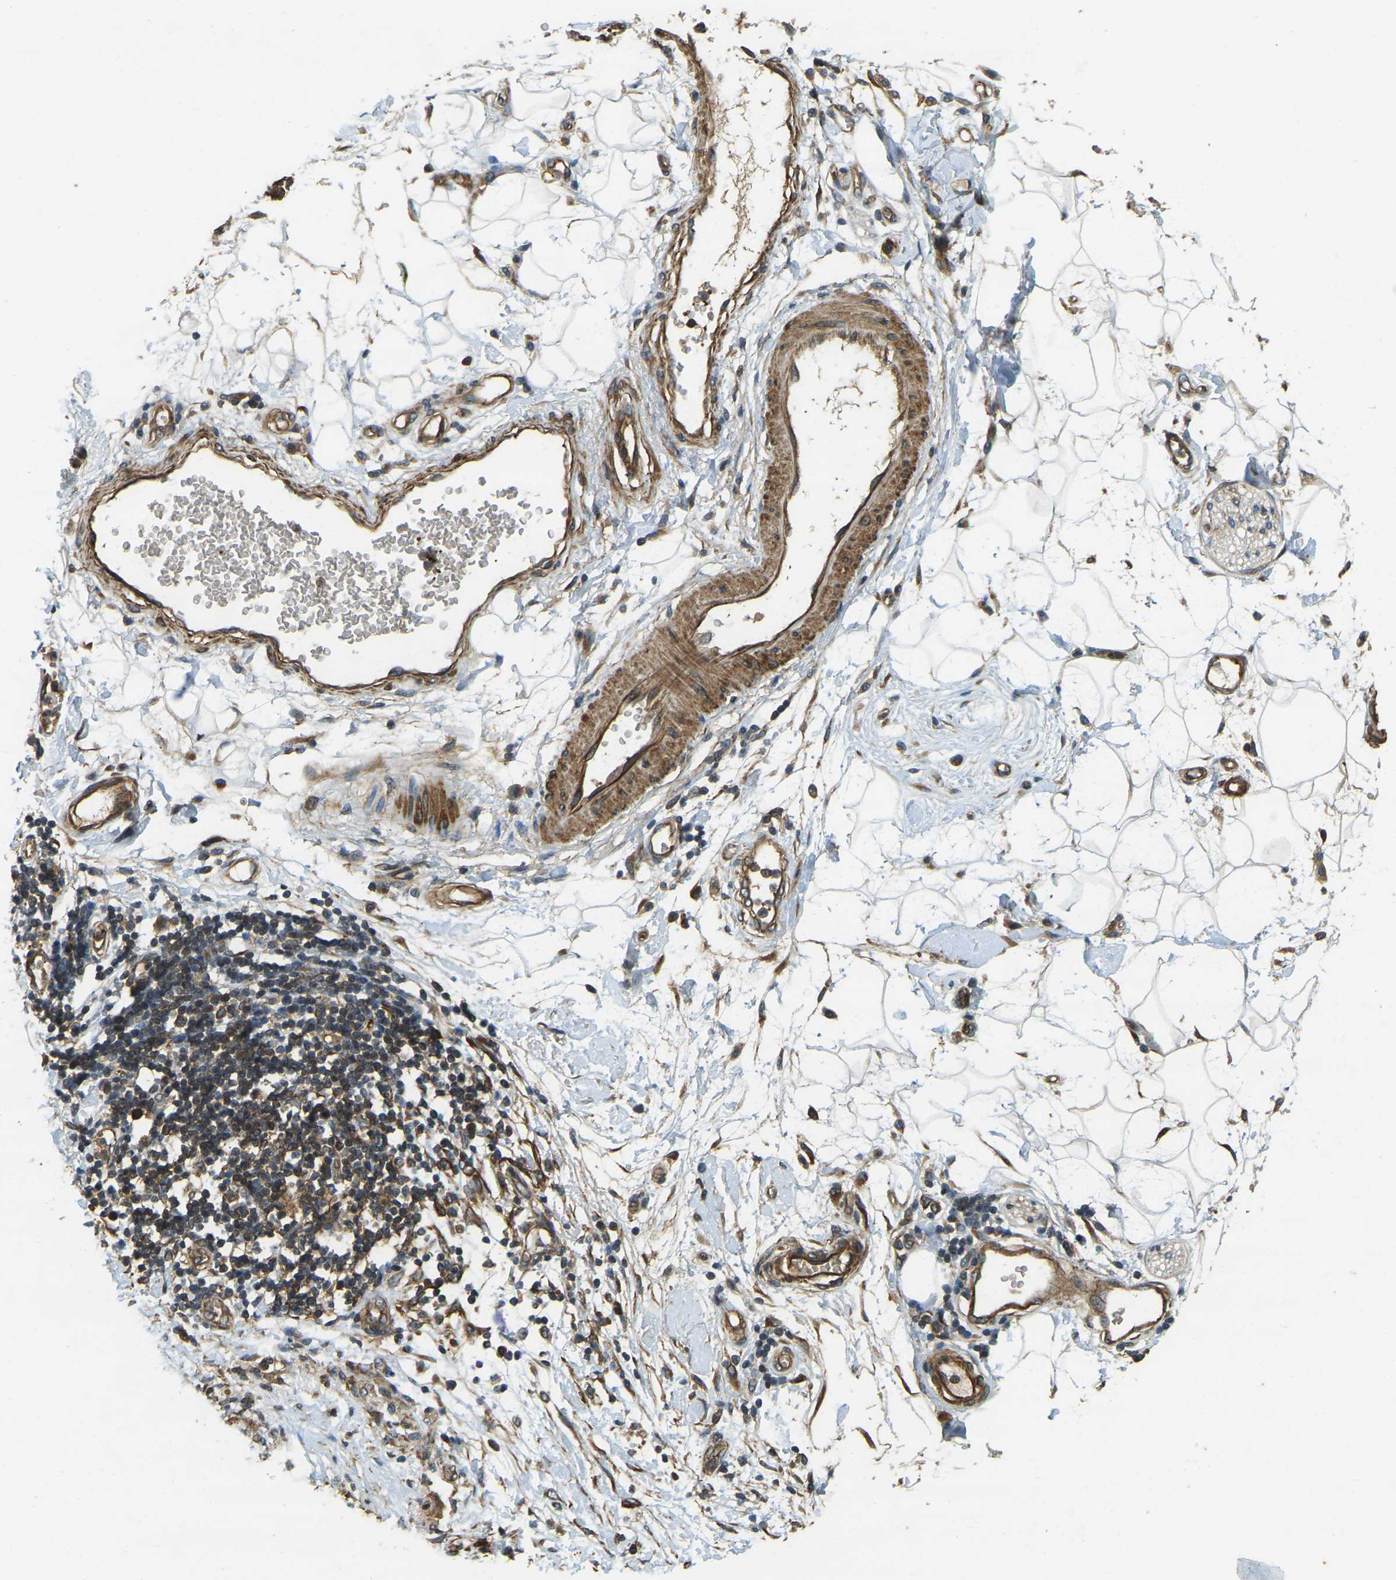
{"staining": {"intensity": "weak", "quantity": ">75%", "location": "cytoplasmic/membranous"}, "tissue": "adipose tissue", "cell_type": "Adipocytes", "image_type": "normal", "snomed": [{"axis": "morphology", "description": "Normal tissue, NOS"}, {"axis": "morphology", "description": "Adenocarcinoma, NOS"}, {"axis": "topography", "description": "Duodenum"}, {"axis": "topography", "description": "Peripheral nerve tissue"}], "caption": "Adipose tissue stained with a brown dye displays weak cytoplasmic/membranous positive positivity in approximately >75% of adipocytes.", "gene": "ERGIC1", "patient": {"sex": "female", "age": 60}}